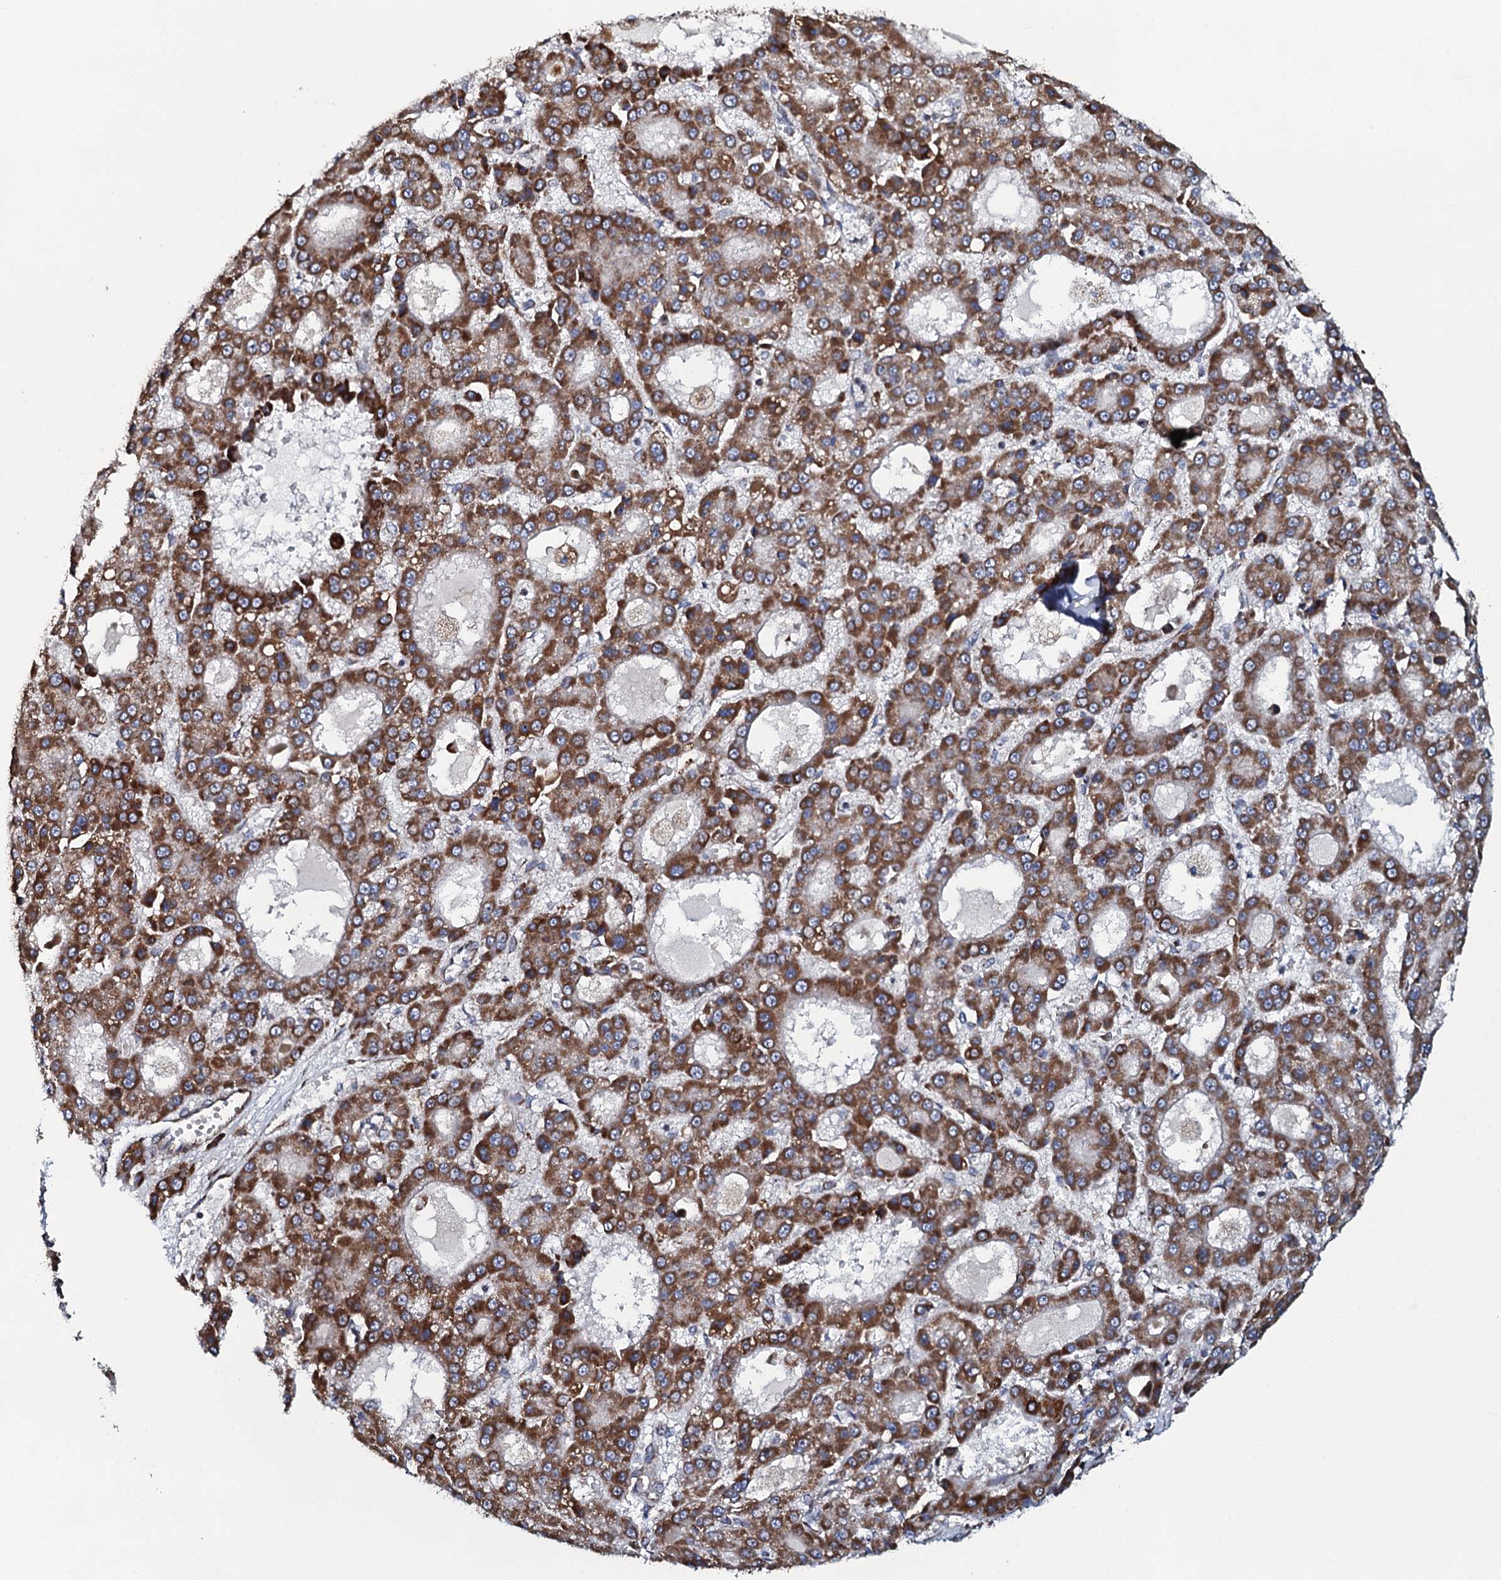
{"staining": {"intensity": "strong", "quantity": ">75%", "location": "cytoplasmic/membranous"}, "tissue": "liver cancer", "cell_type": "Tumor cells", "image_type": "cancer", "snomed": [{"axis": "morphology", "description": "Carcinoma, Hepatocellular, NOS"}, {"axis": "topography", "description": "Liver"}], "caption": "This histopathology image exhibits IHC staining of human liver hepatocellular carcinoma, with high strong cytoplasmic/membranous staining in approximately >75% of tumor cells.", "gene": "EVC2", "patient": {"sex": "male", "age": 70}}